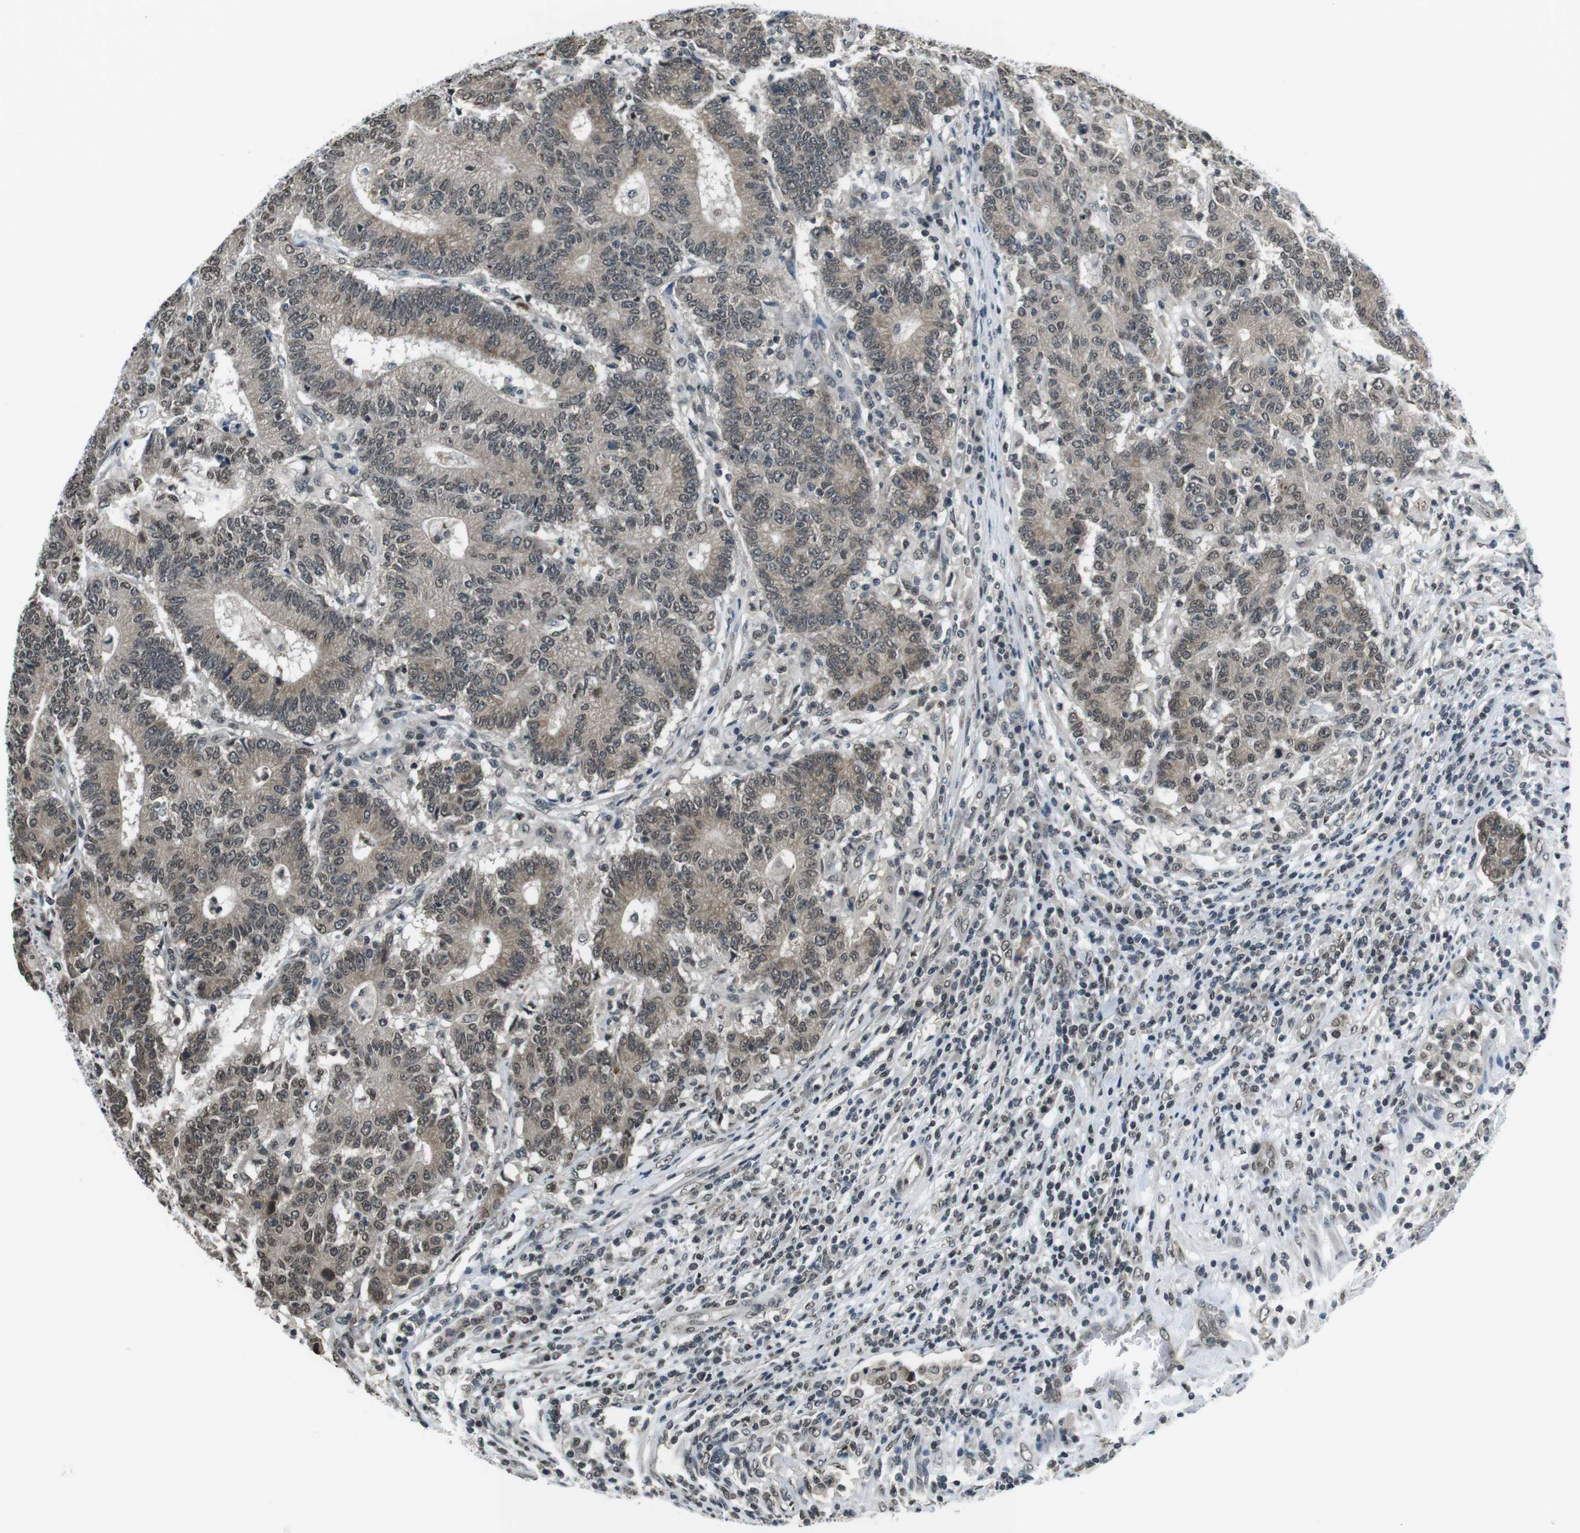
{"staining": {"intensity": "weak", "quantity": ">75%", "location": "cytoplasmic/membranous,nuclear"}, "tissue": "colorectal cancer", "cell_type": "Tumor cells", "image_type": "cancer", "snomed": [{"axis": "morphology", "description": "Normal tissue, NOS"}, {"axis": "morphology", "description": "Adenocarcinoma, NOS"}, {"axis": "topography", "description": "Colon"}], "caption": "IHC of colorectal cancer (adenocarcinoma) reveals low levels of weak cytoplasmic/membranous and nuclear expression in about >75% of tumor cells.", "gene": "NEK4", "patient": {"sex": "female", "age": 75}}